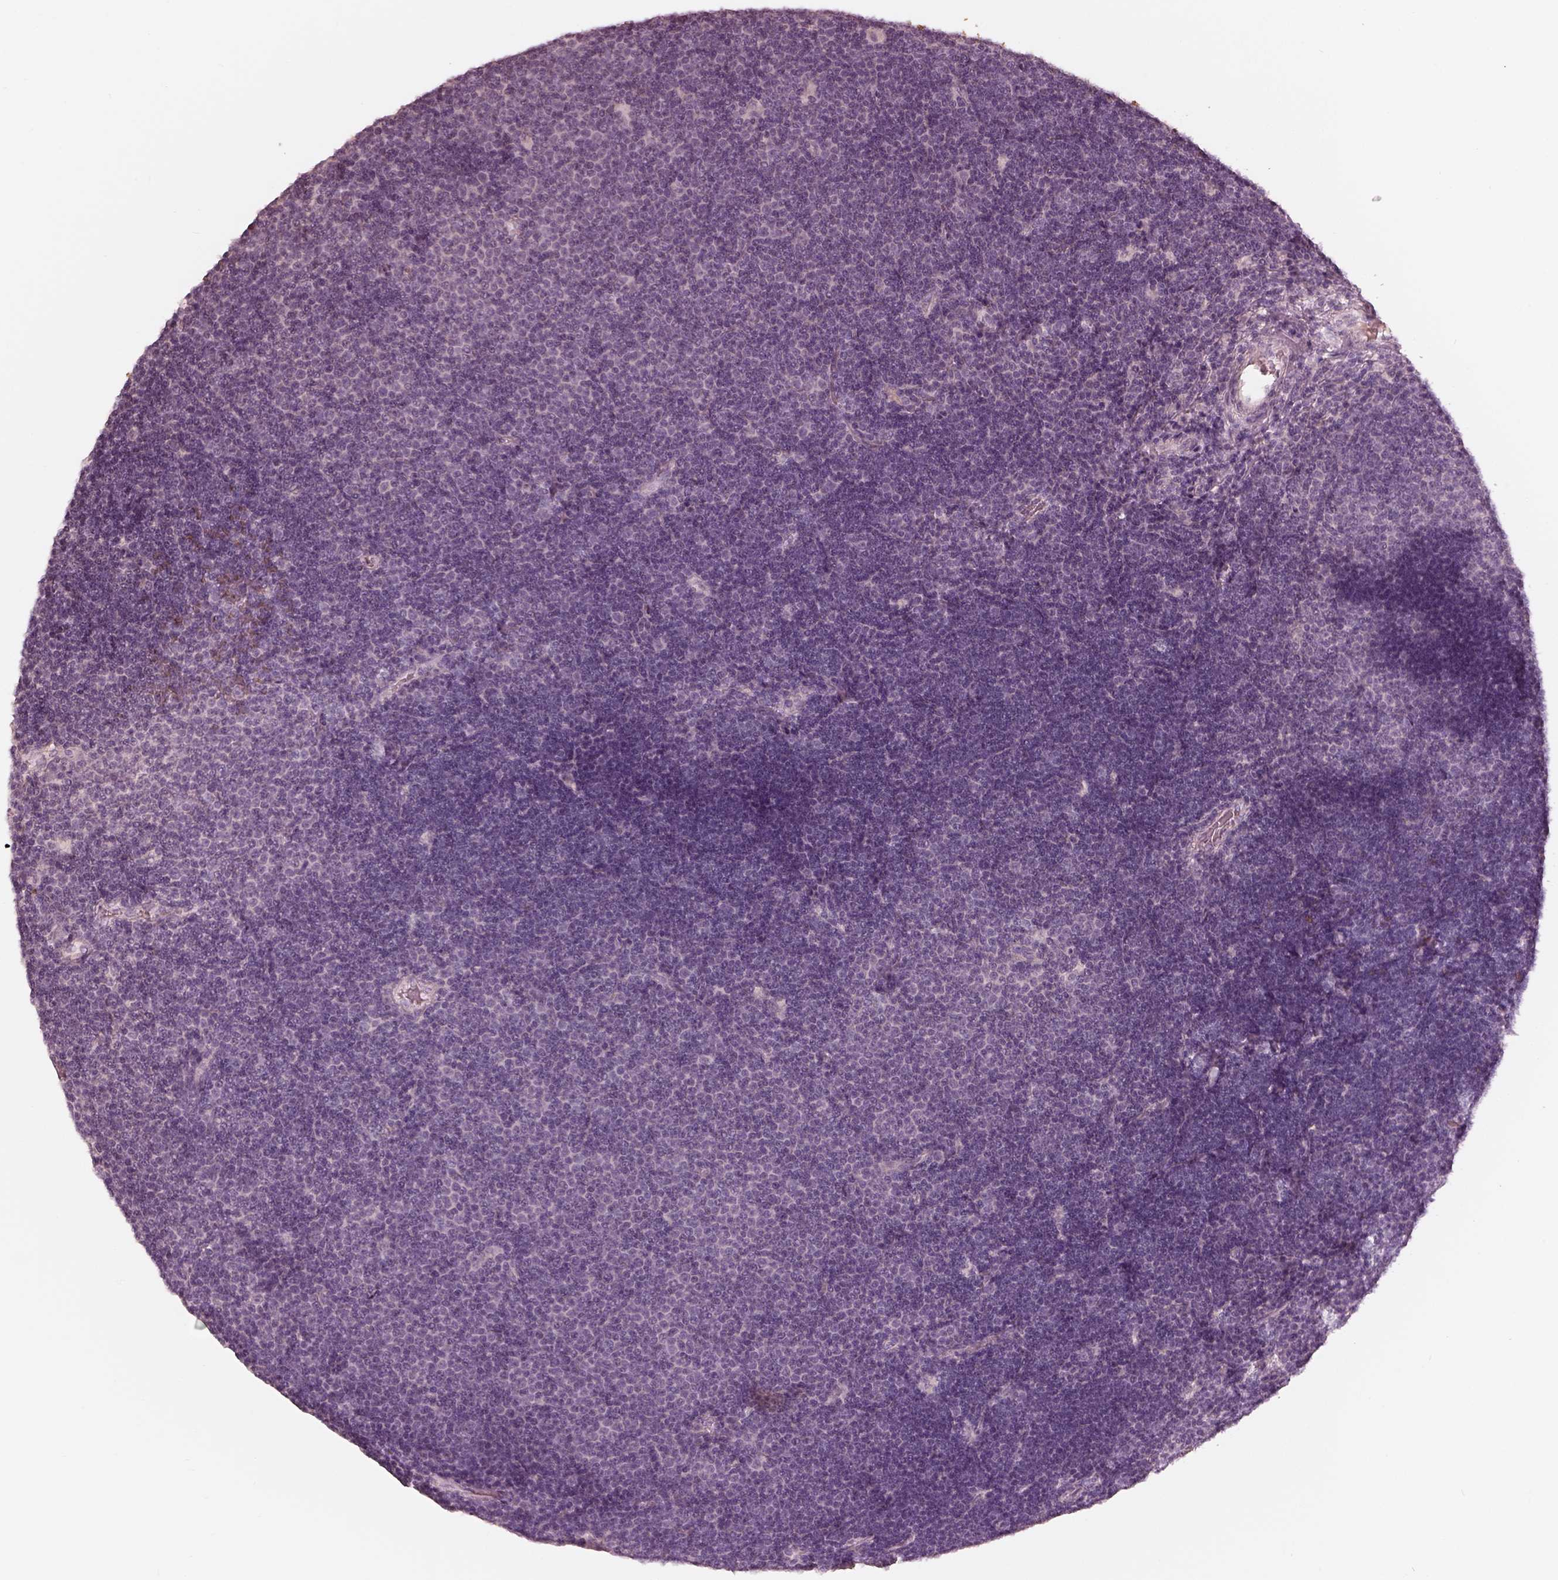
{"staining": {"intensity": "negative", "quantity": "none", "location": "none"}, "tissue": "lymphoma", "cell_type": "Tumor cells", "image_type": "cancer", "snomed": [{"axis": "morphology", "description": "Malignant lymphoma, non-Hodgkin's type, Low grade"}, {"axis": "topography", "description": "Brain"}], "caption": "Tumor cells are negative for protein expression in human lymphoma.", "gene": "ANKLE1", "patient": {"sex": "female", "age": 66}}